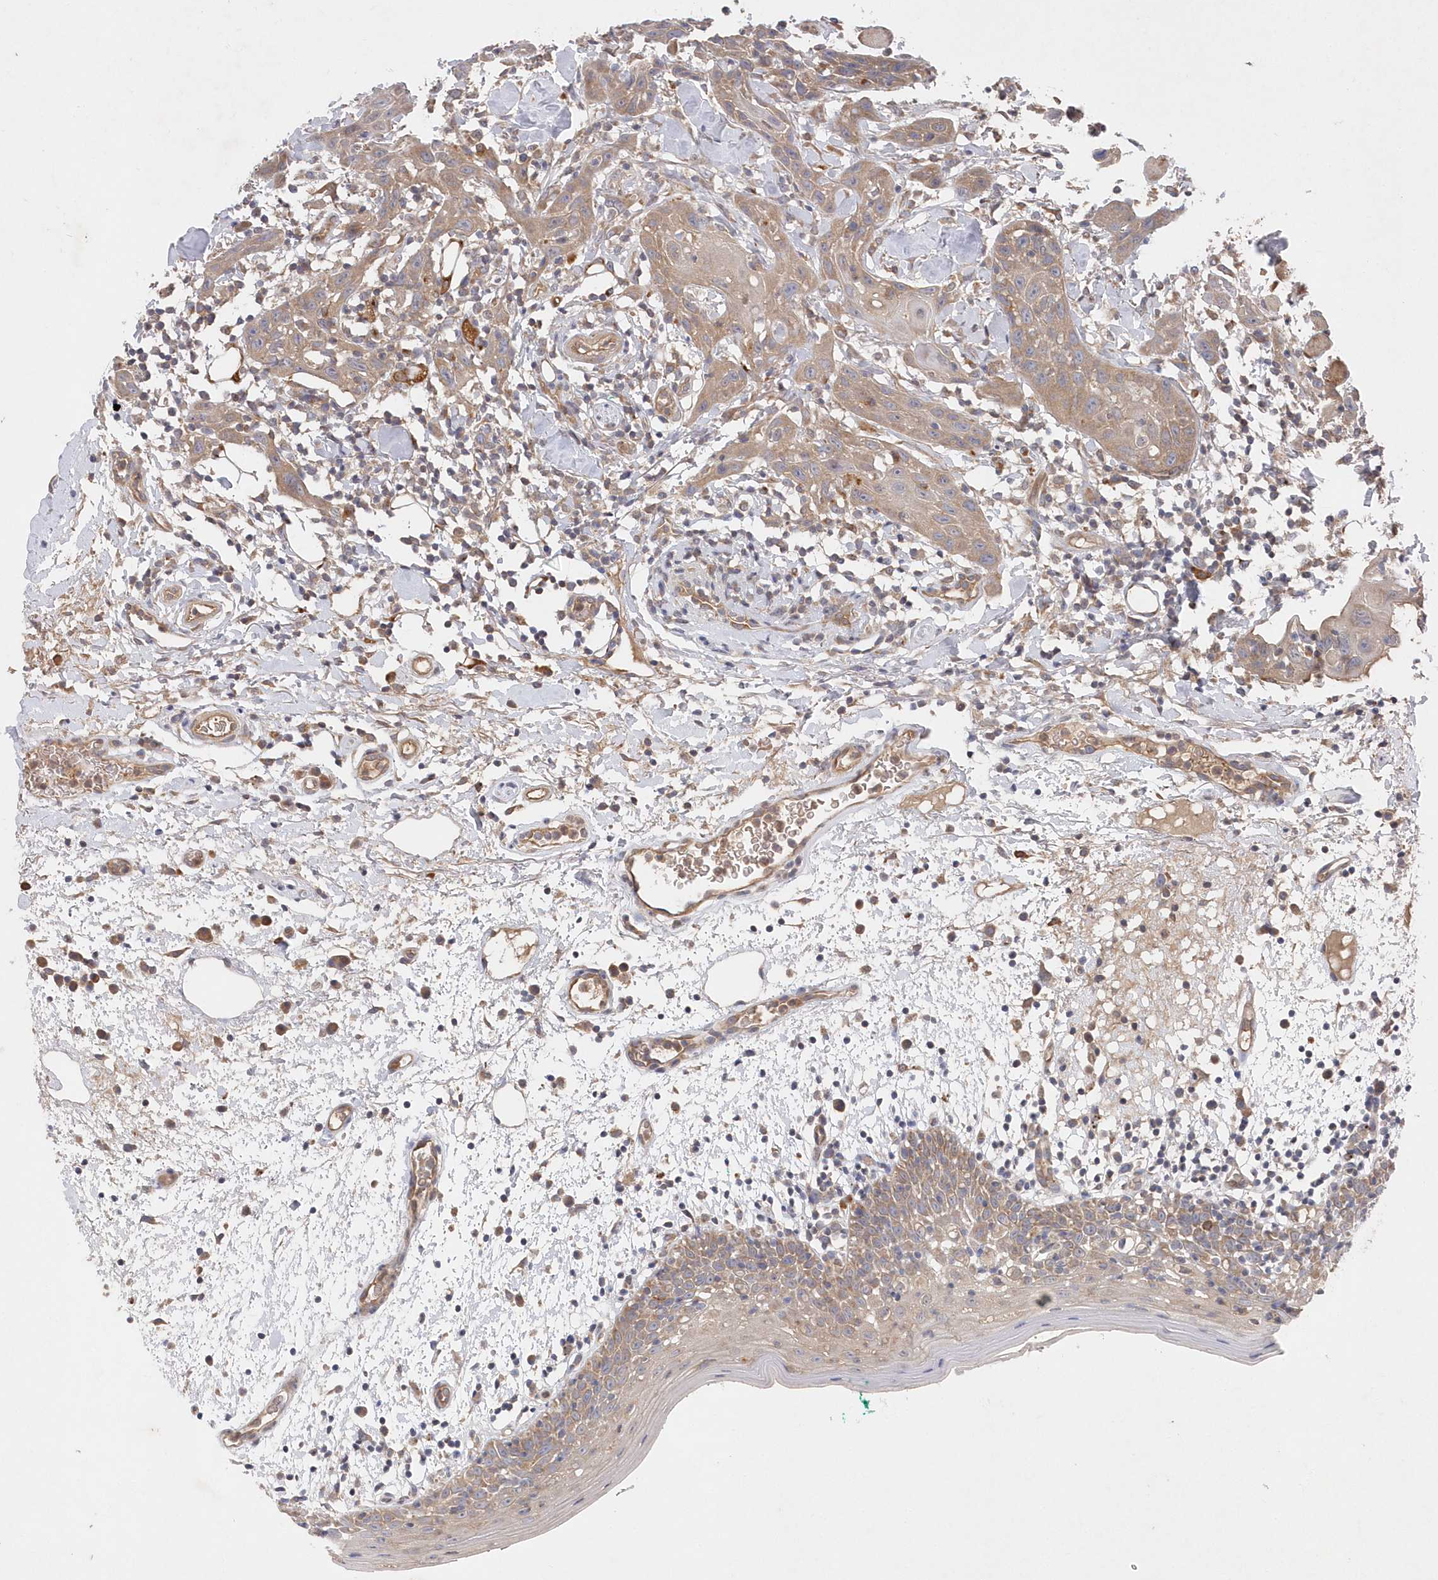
{"staining": {"intensity": "weak", "quantity": "25%-75%", "location": "cytoplasmic/membranous"}, "tissue": "oral mucosa", "cell_type": "Squamous epithelial cells", "image_type": "normal", "snomed": [{"axis": "morphology", "description": "Normal tissue, NOS"}, {"axis": "morphology", "description": "Squamous cell carcinoma, NOS"}, {"axis": "topography", "description": "Skeletal muscle"}, {"axis": "topography", "description": "Oral tissue"}], "caption": "Immunohistochemistry of normal human oral mucosa shows low levels of weak cytoplasmic/membranous staining in about 25%-75% of squamous epithelial cells.", "gene": "ASNSD1", "patient": {"sex": "male", "age": 71}}